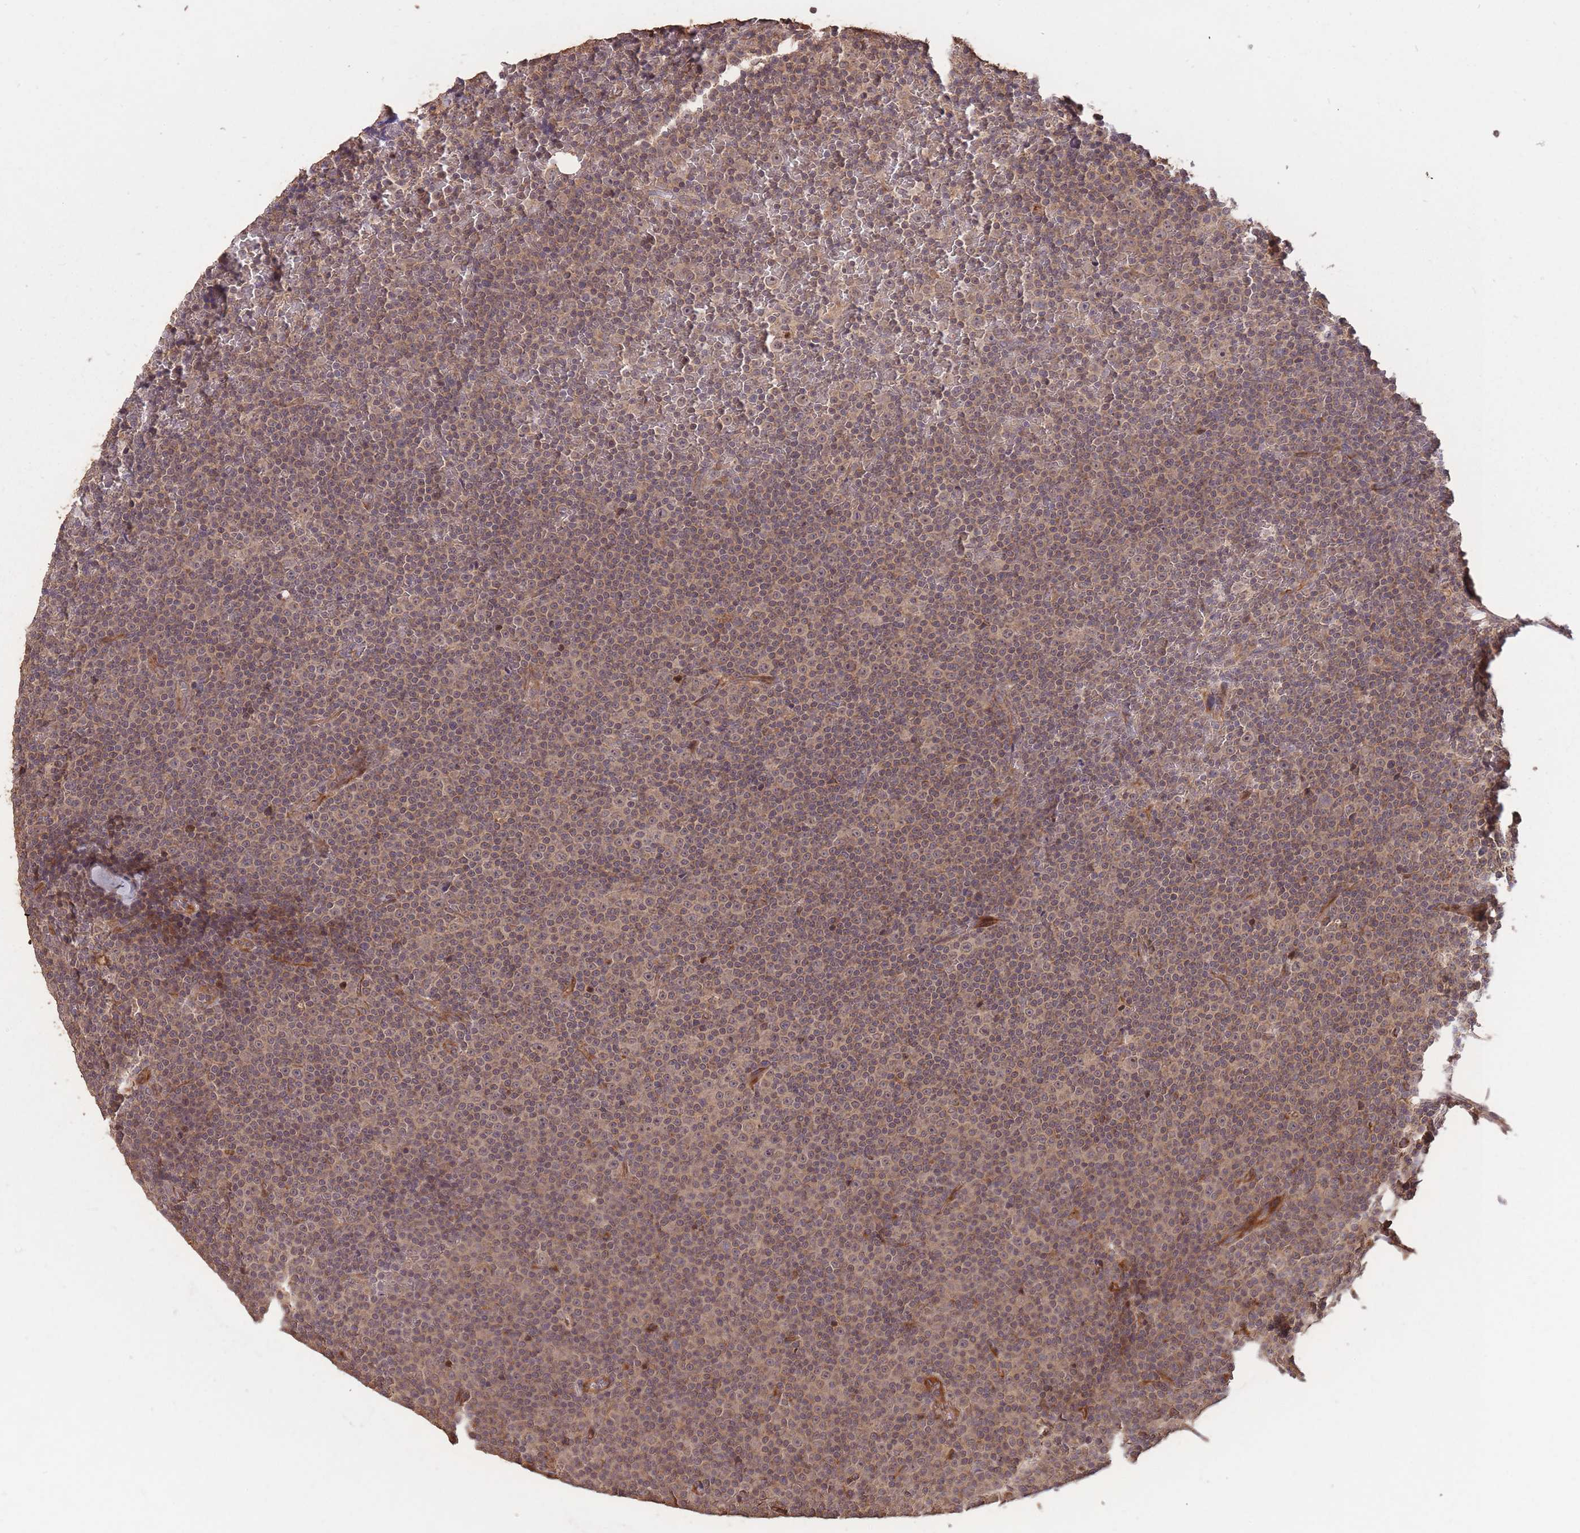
{"staining": {"intensity": "weak", "quantity": "25%-75%", "location": "cytoplasmic/membranous"}, "tissue": "lymphoma", "cell_type": "Tumor cells", "image_type": "cancer", "snomed": [{"axis": "morphology", "description": "Malignant lymphoma, non-Hodgkin's type, Low grade"}, {"axis": "topography", "description": "Lymph node"}], "caption": "Immunohistochemistry (IHC) micrograph of neoplastic tissue: lymphoma stained using immunohistochemistry shows low levels of weak protein expression localized specifically in the cytoplasmic/membranous of tumor cells, appearing as a cytoplasmic/membranous brown color.", "gene": "ERBB3", "patient": {"sex": "female", "age": 67}}